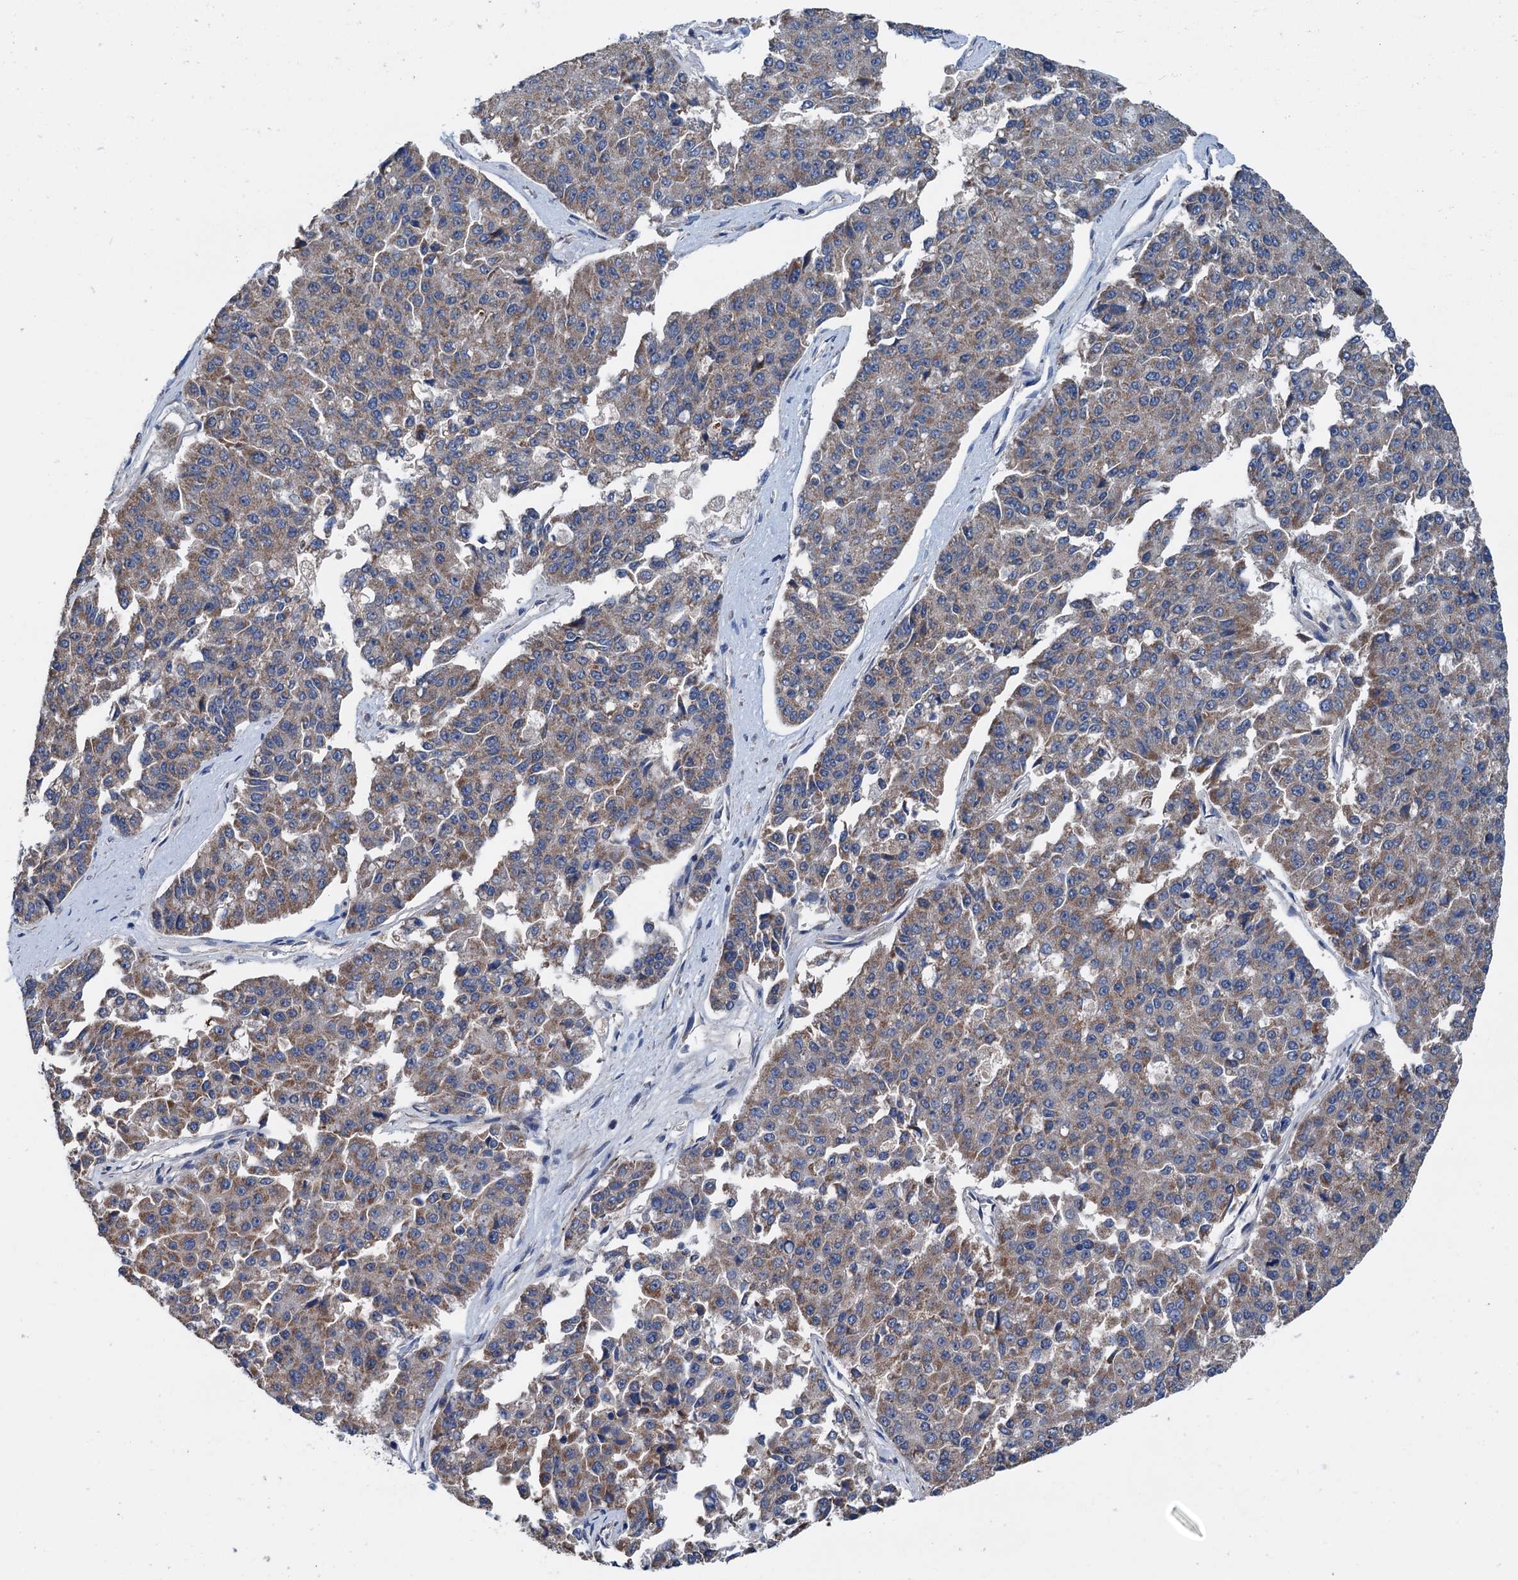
{"staining": {"intensity": "moderate", "quantity": ">75%", "location": "cytoplasmic/membranous"}, "tissue": "pancreatic cancer", "cell_type": "Tumor cells", "image_type": "cancer", "snomed": [{"axis": "morphology", "description": "Adenocarcinoma, NOS"}, {"axis": "topography", "description": "Pancreas"}], "caption": "An image showing moderate cytoplasmic/membranous expression in approximately >75% of tumor cells in pancreatic cancer, as visualized by brown immunohistochemical staining.", "gene": "ELAC1", "patient": {"sex": "male", "age": 50}}